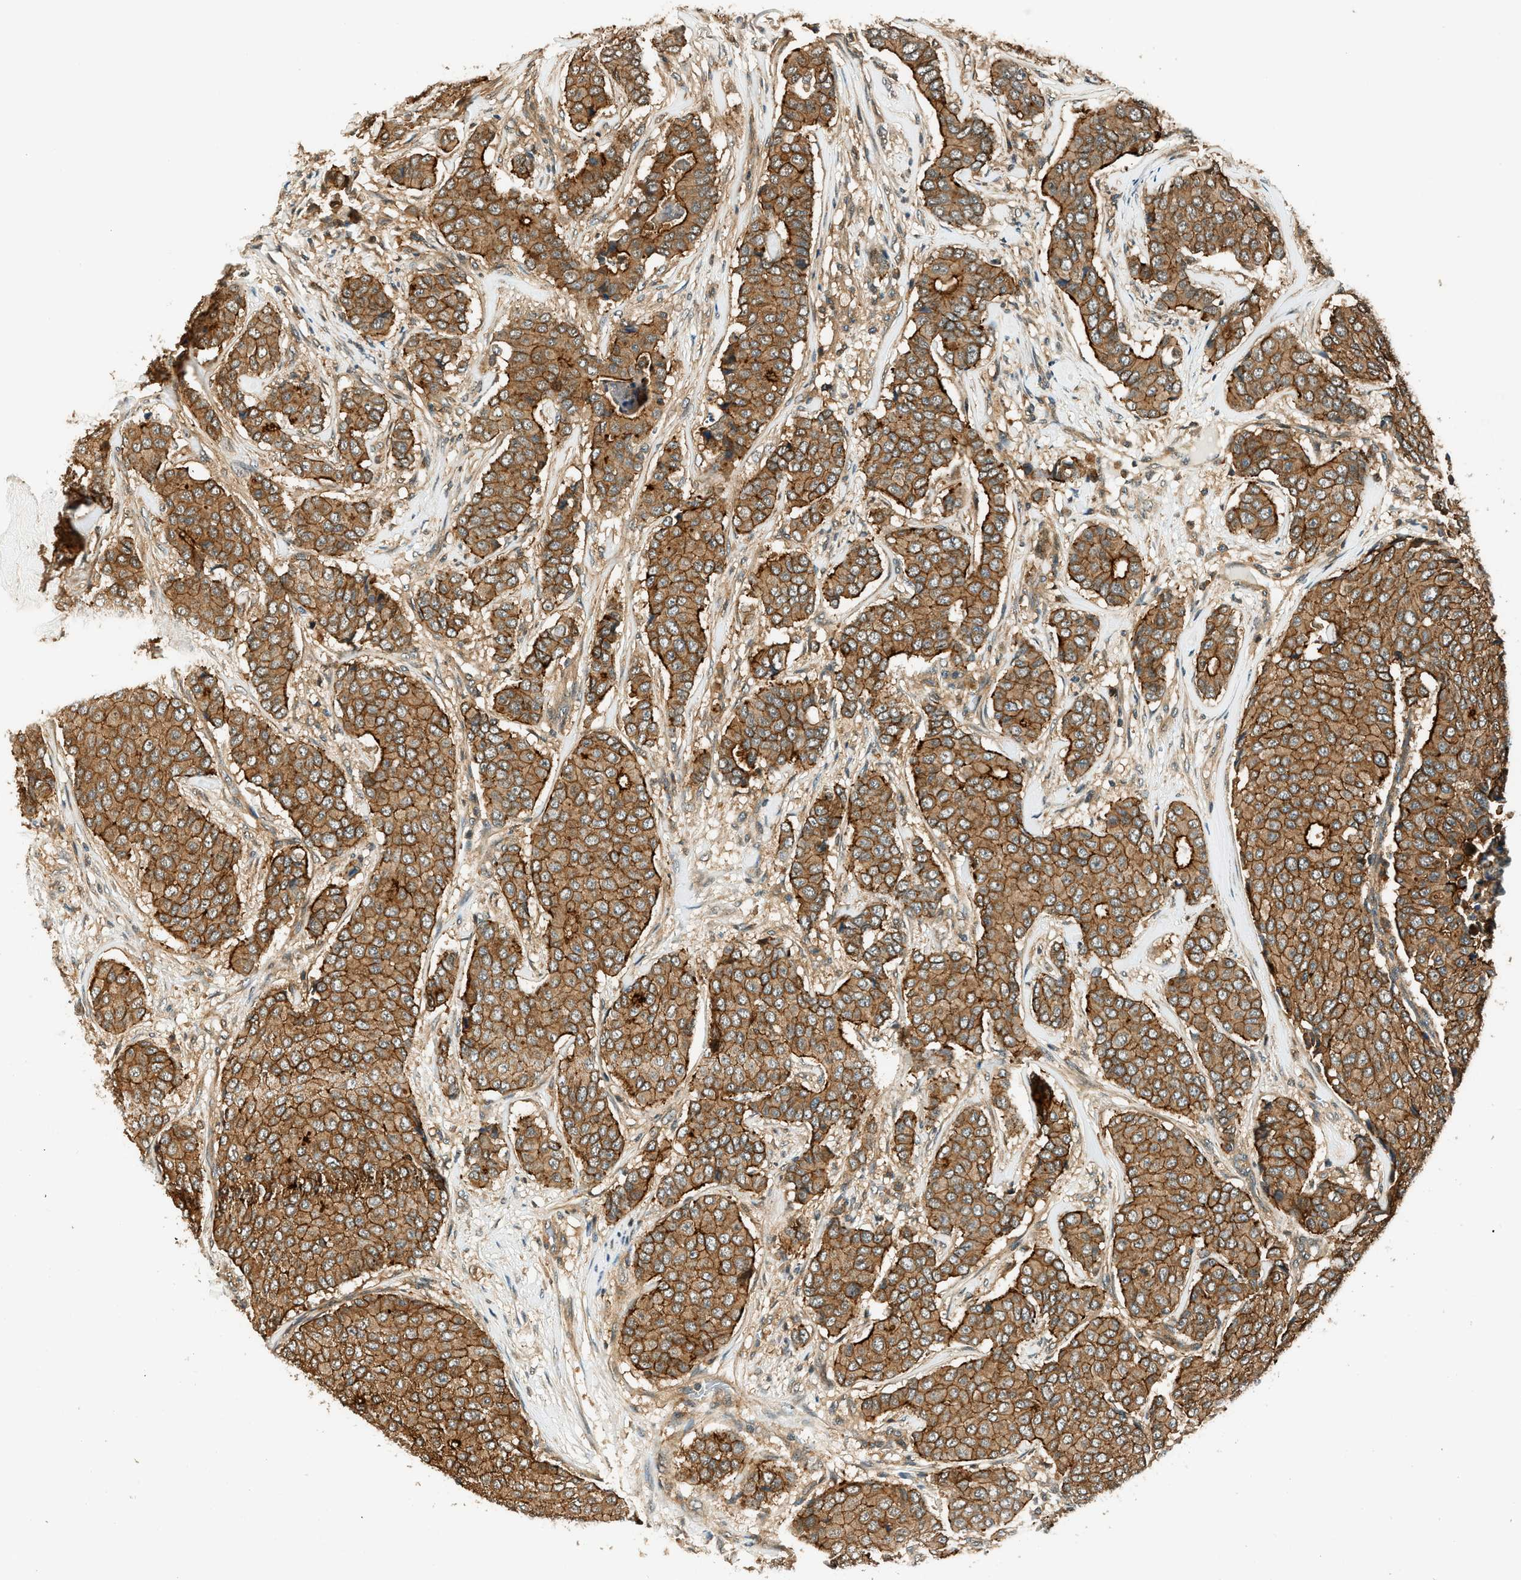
{"staining": {"intensity": "strong", "quantity": ">75%", "location": "cytoplasmic/membranous"}, "tissue": "breast cancer", "cell_type": "Tumor cells", "image_type": "cancer", "snomed": [{"axis": "morphology", "description": "Duct carcinoma"}, {"axis": "topography", "description": "Breast"}], "caption": "Breast cancer (infiltrating ductal carcinoma) tissue demonstrates strong cytoplasmic/membranous staining in approximately >75% of tumor cells", "gene": "ARHGEF11", "patient": {"sex": "female", "age": 75}}